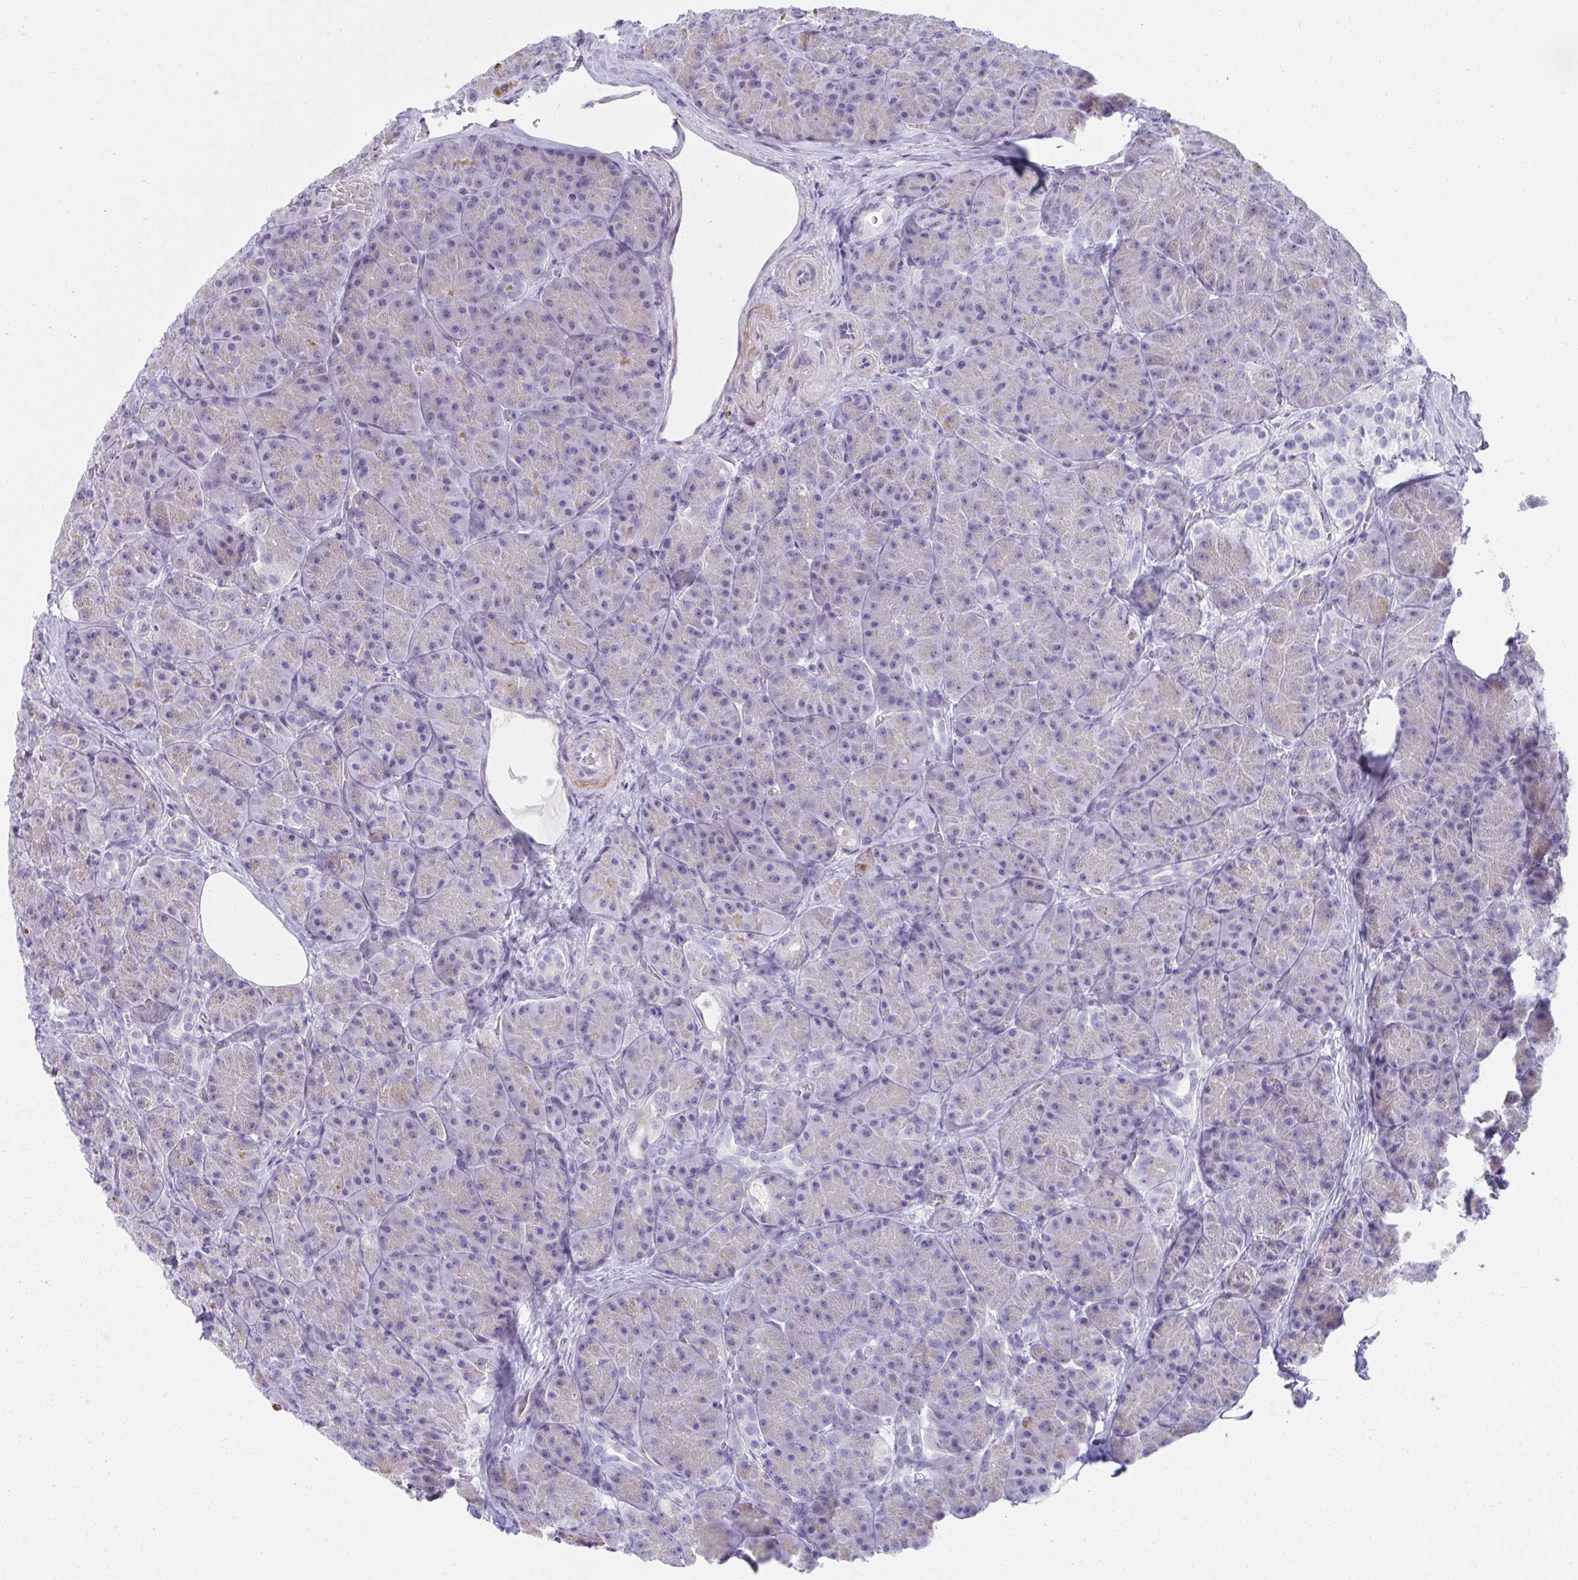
{"staining": {"intensity": "moderate", "quantity": "<25%", "location": "cytoplasmic/membranous"}, "tissue": "pancreas", "cell_type": "Exocrine glandular cells", "image_type": "normal", "snomed": [{"axis": "morphology", "description": "Normal tissue, NOS"}, {"axis": "topography", "description": "Pancreas"}], "caption": "The photomicrograph reveals immunohistochemical staining of normal pancreas. There is moderate cytoplasmic/membranous expression is identified in approximately <25% of exocrine glandular cells. Using DAB (3,3'-diaminobenzidine) (brown) and hematoxylin (blue) stains, captured at high magnification using brightfield microscopy.", "gene": "PUS7L", "patient": {"sex": "male", "age": 57}}